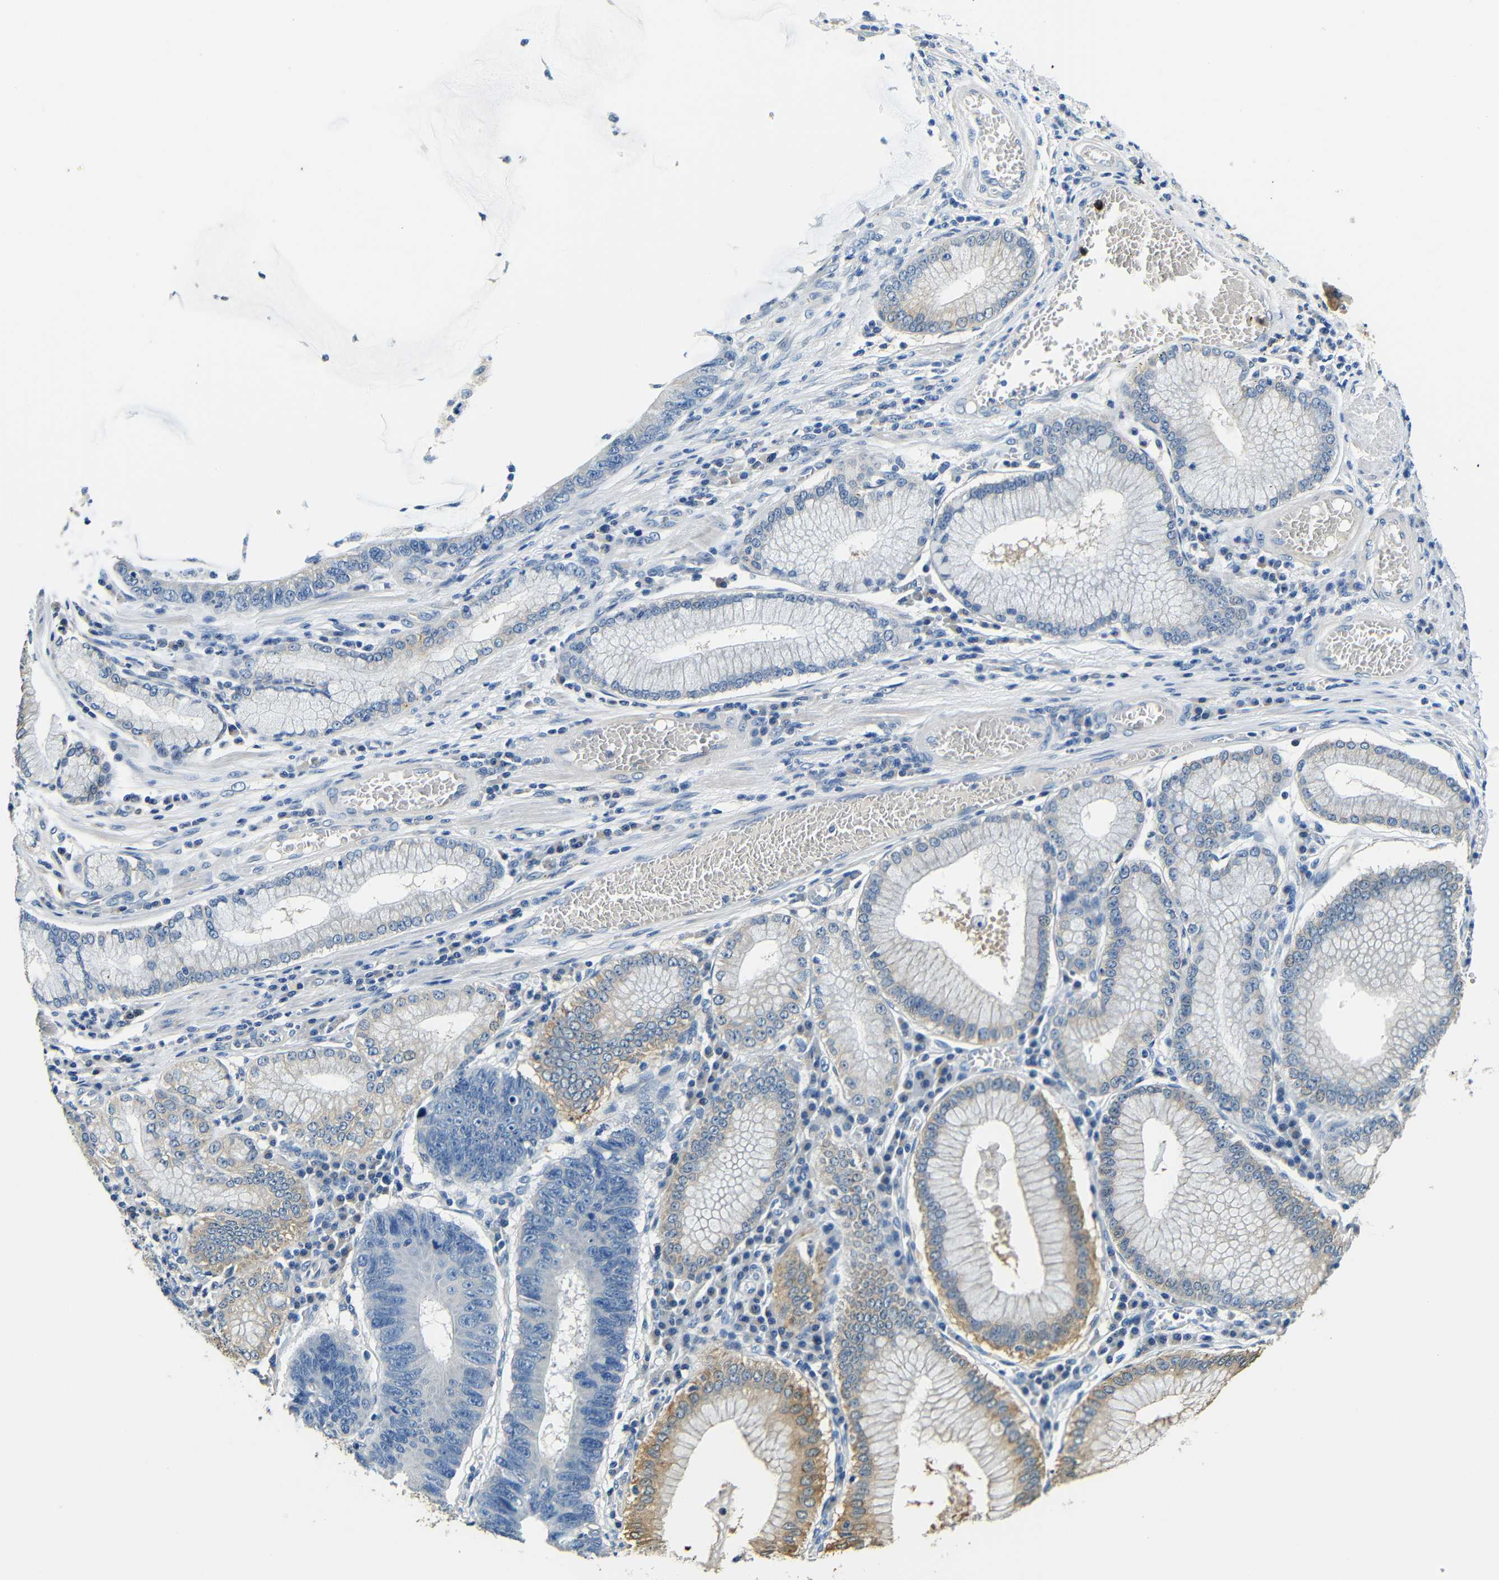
{"staining": {"intensity": "weak", "quantity": "<25%", "location": "cytoplasmic/membranous"}, "tissue": "stomach cancer", "cell_type": "Tumor cells", "image_type": "cancer", "snomed": [{"axis": "morphology", "description": "Adenocarcinoma, NOS"}, {"axis": "topography", "description": "Stomach"}], "caption": "A micrograph of stomach adenocarcinoma stained for a protein exhibits no brown staining in tumor cells.", "gene": "FMO5", "patient": {"sex": "male", "age": 59}}